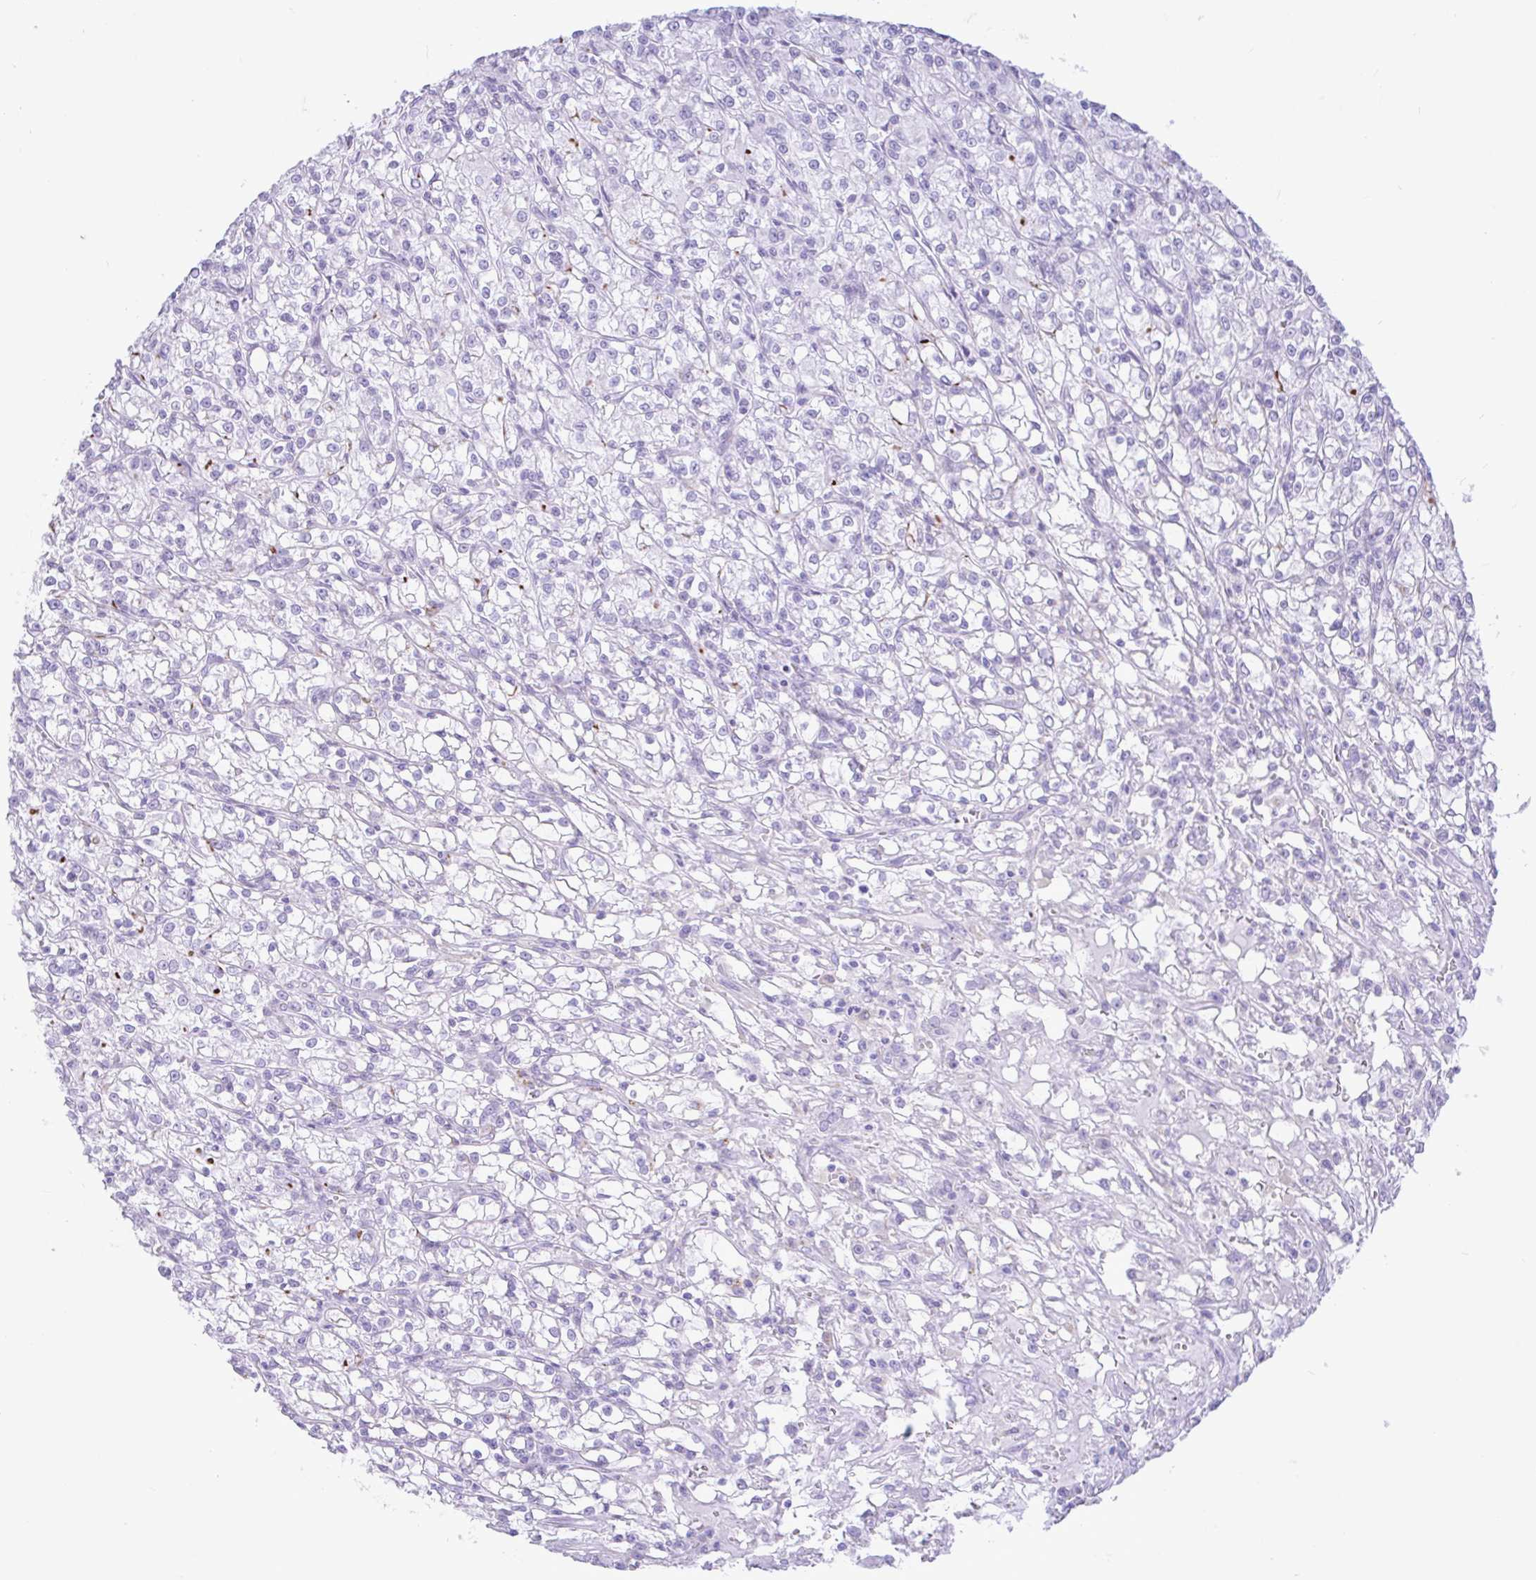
{"staining": {"intensity": "negative", "quantity": "none", "location": "none"}, "tissue": "renal cancer", "cell_type": "Tumor cells", "image_type": "cancer", "snomed": [{"axis": "morphology", "description": "Adenocarcinoma, NOS"}, {"axis": "topography", "description": "Kidney"}], "caption": "Immunohistochemical staining of human renal adenocarcinoma displays no significant expression in tumor cells.", "gene": "REEP1", "patient": {"sex": "female", "age": 59}}